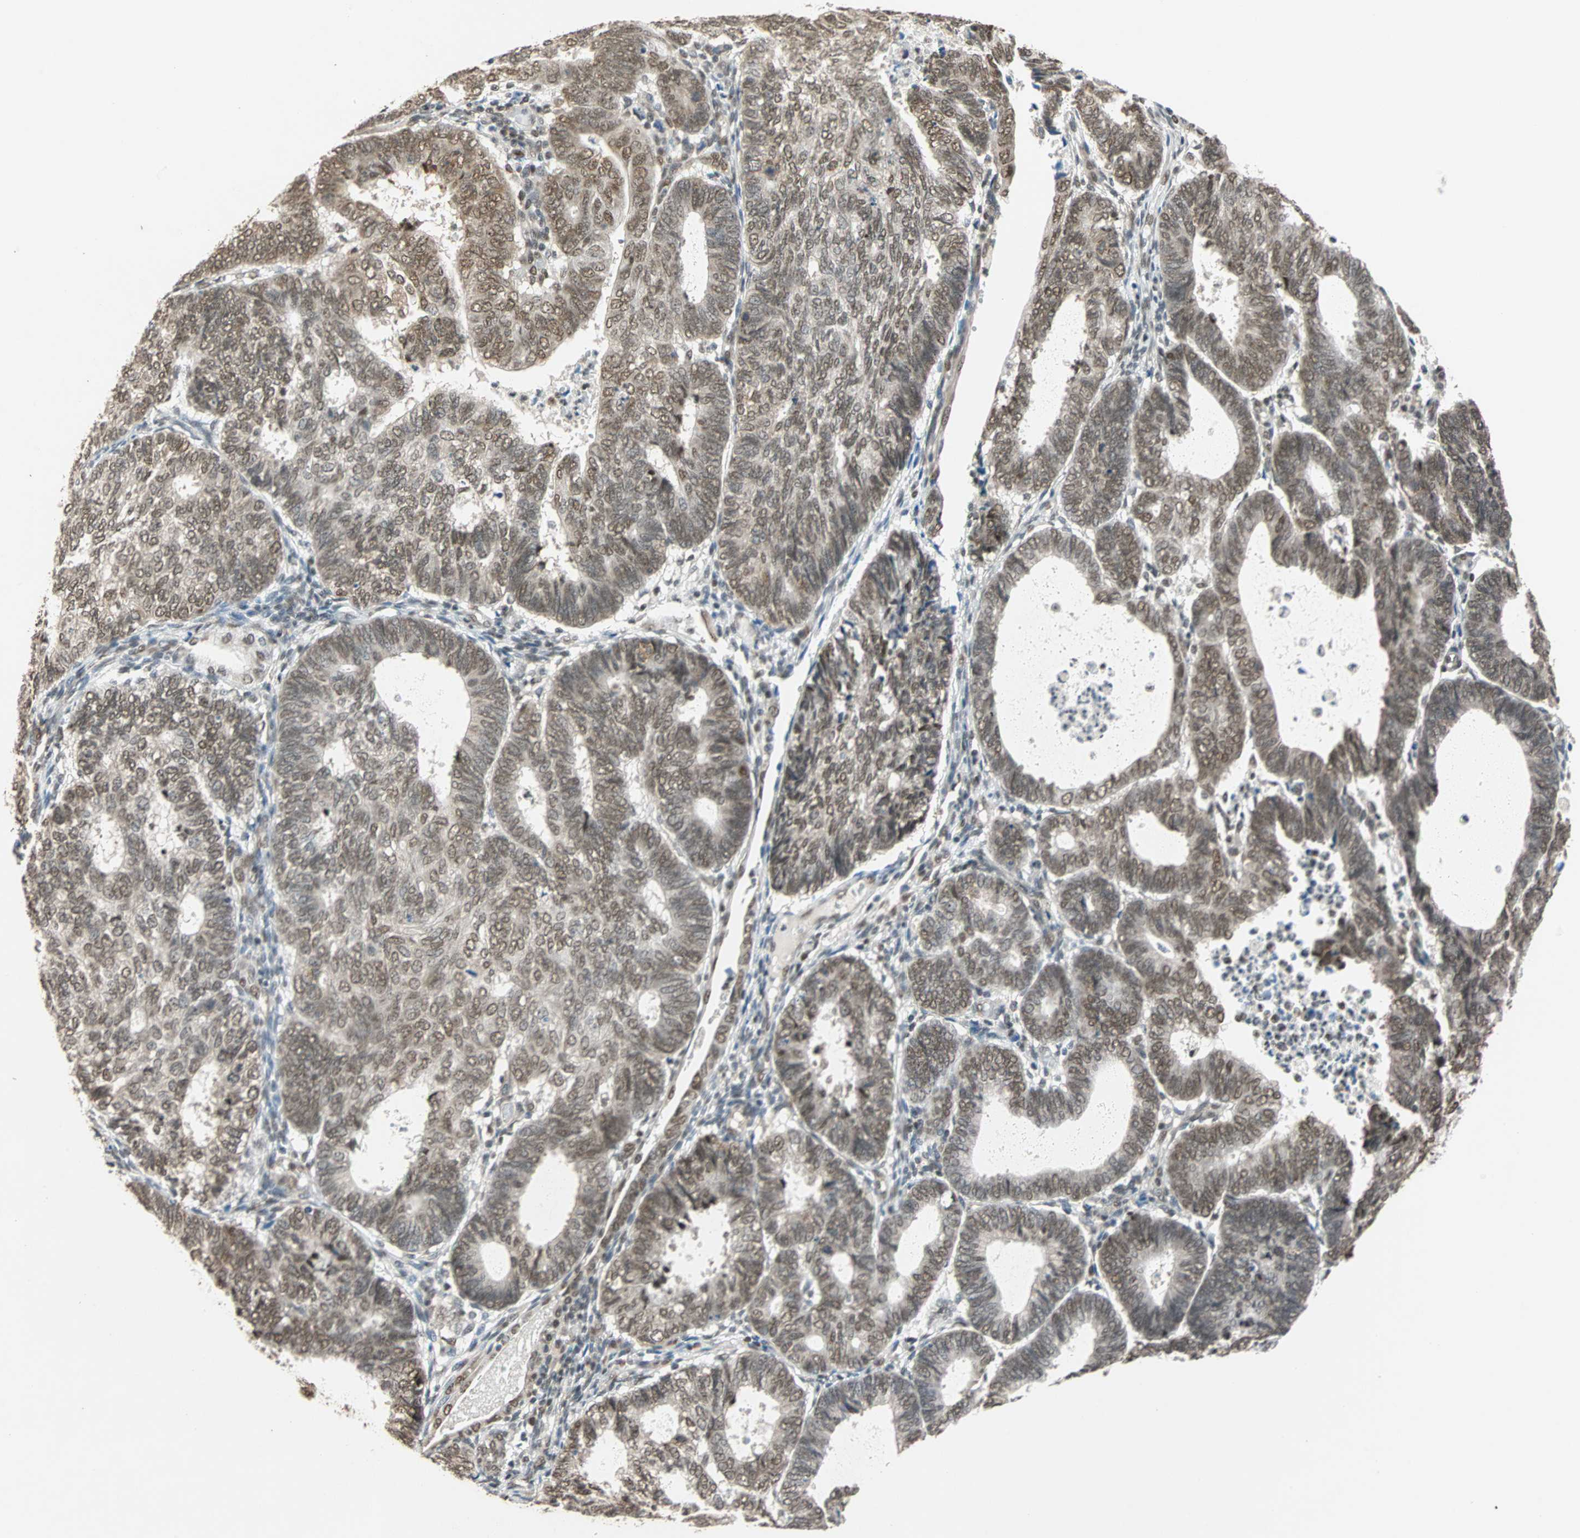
{"staining": {"intensity": "moderate", "quantity": ">75%", "location": "nuclear"}, "tissue": "endometrial cancer", "cell_type": "Tumor cells", "image_type": "cancer", "snomed": [{"axis": "morphology", "description": "Adenocarcinoma, NOS"}, {"axis": "topography", "description": "Uterus"}], "caption": "DAB immunohistochemical staining of adenocarcinoma (endometrial) displays moderate nuclear protein positivity in about >75% of tumor cells.", "gene": "DAZAP1", "patient": {"sex": "female", "age": 60}}